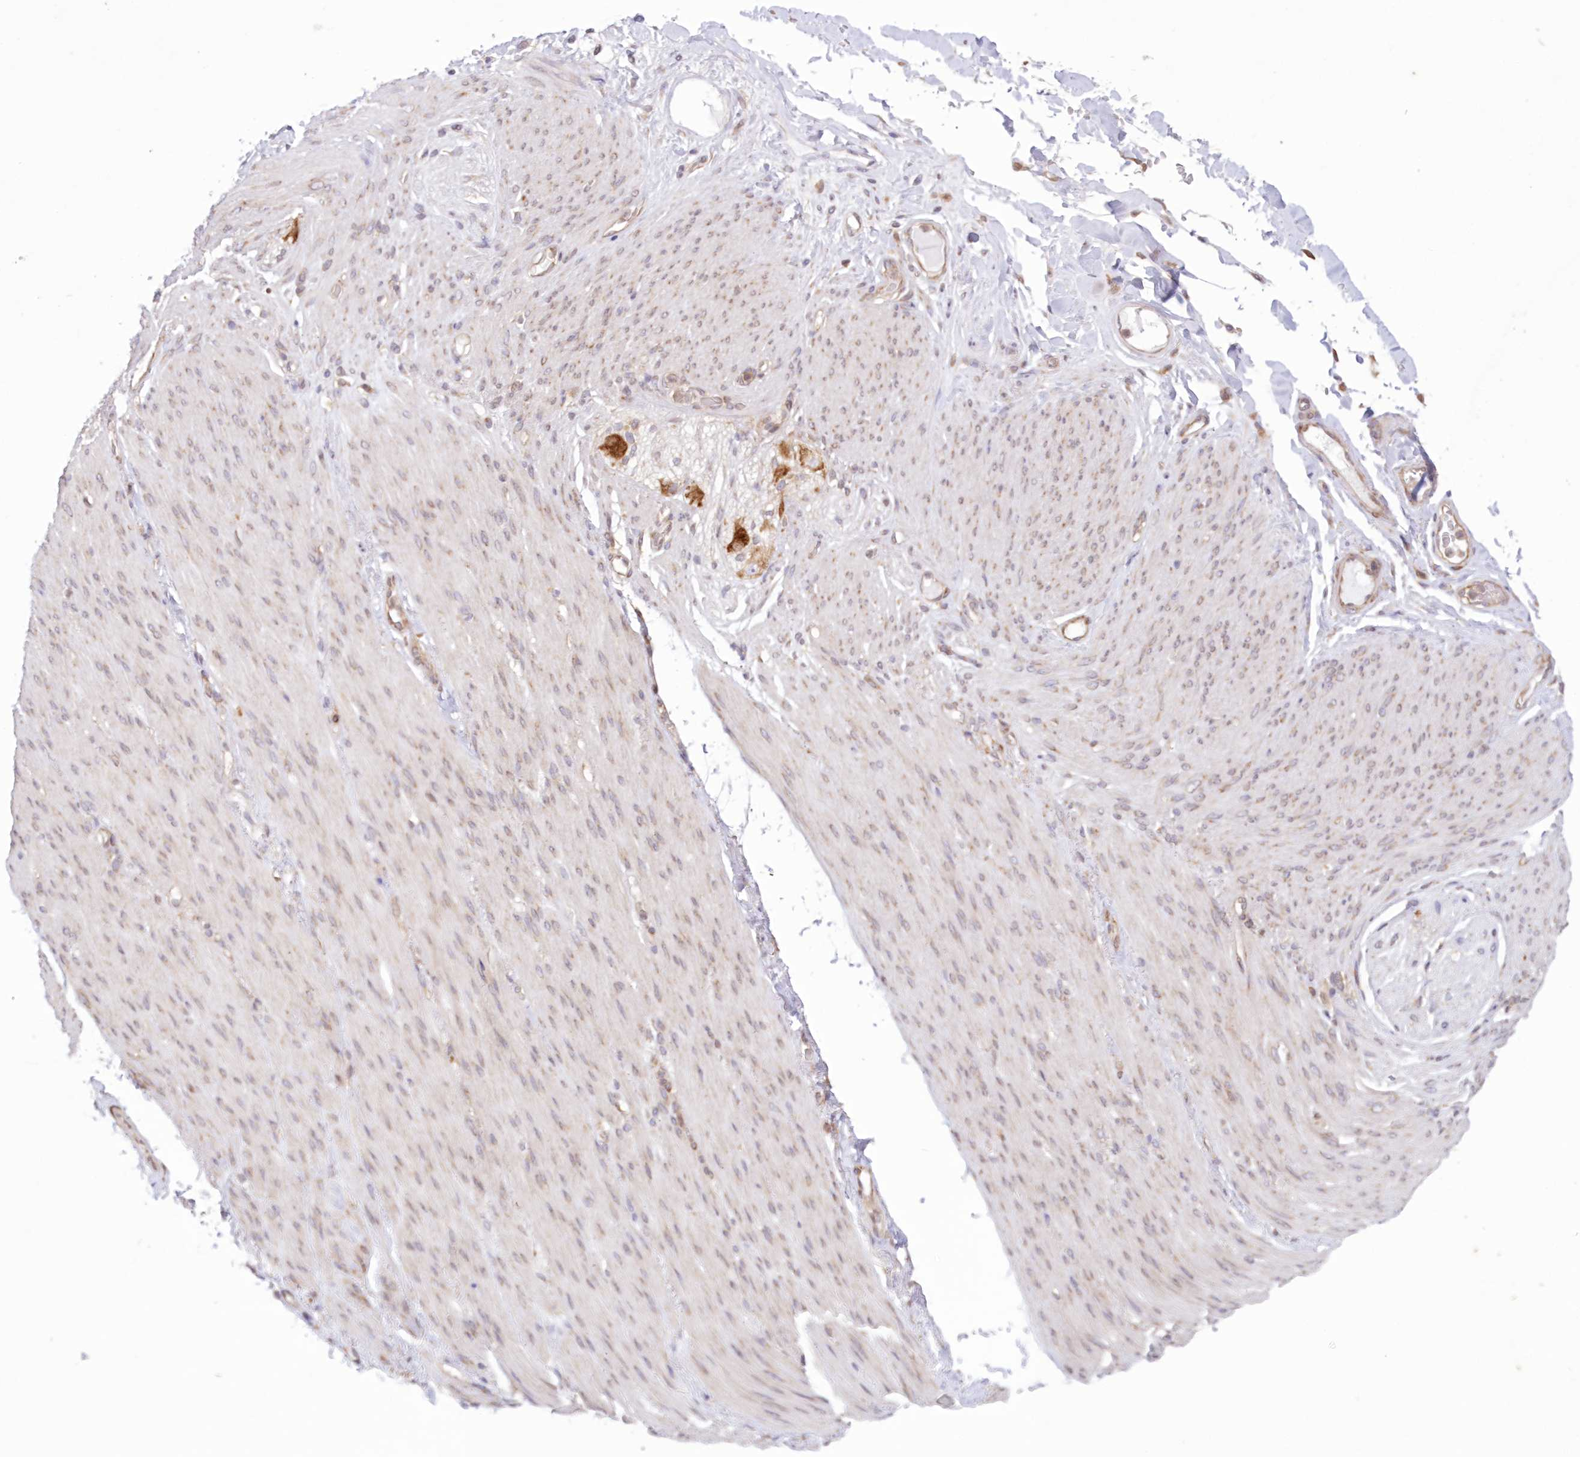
{"staining": {"intensity": "negative", "quantity": "none", "location": "none"}, "tissue": "adipose tissue", "cell_type": "Adipocytes", "image_type": "normal", "snomed": [{"axis": "morphology", "description": "Normal tissue, NOS"}, {"axis": "topography", "description": "Colon"}, {"axis": "topography", "description": "Peripheral nerve tissue"}], "caption": "There is no significant positivity in adipocytes of adipose tissue. (IHC, brightfield microscopy, high magnification).", "gene": "RNPEP", "patient": {"sex": "female", "age": 61}}